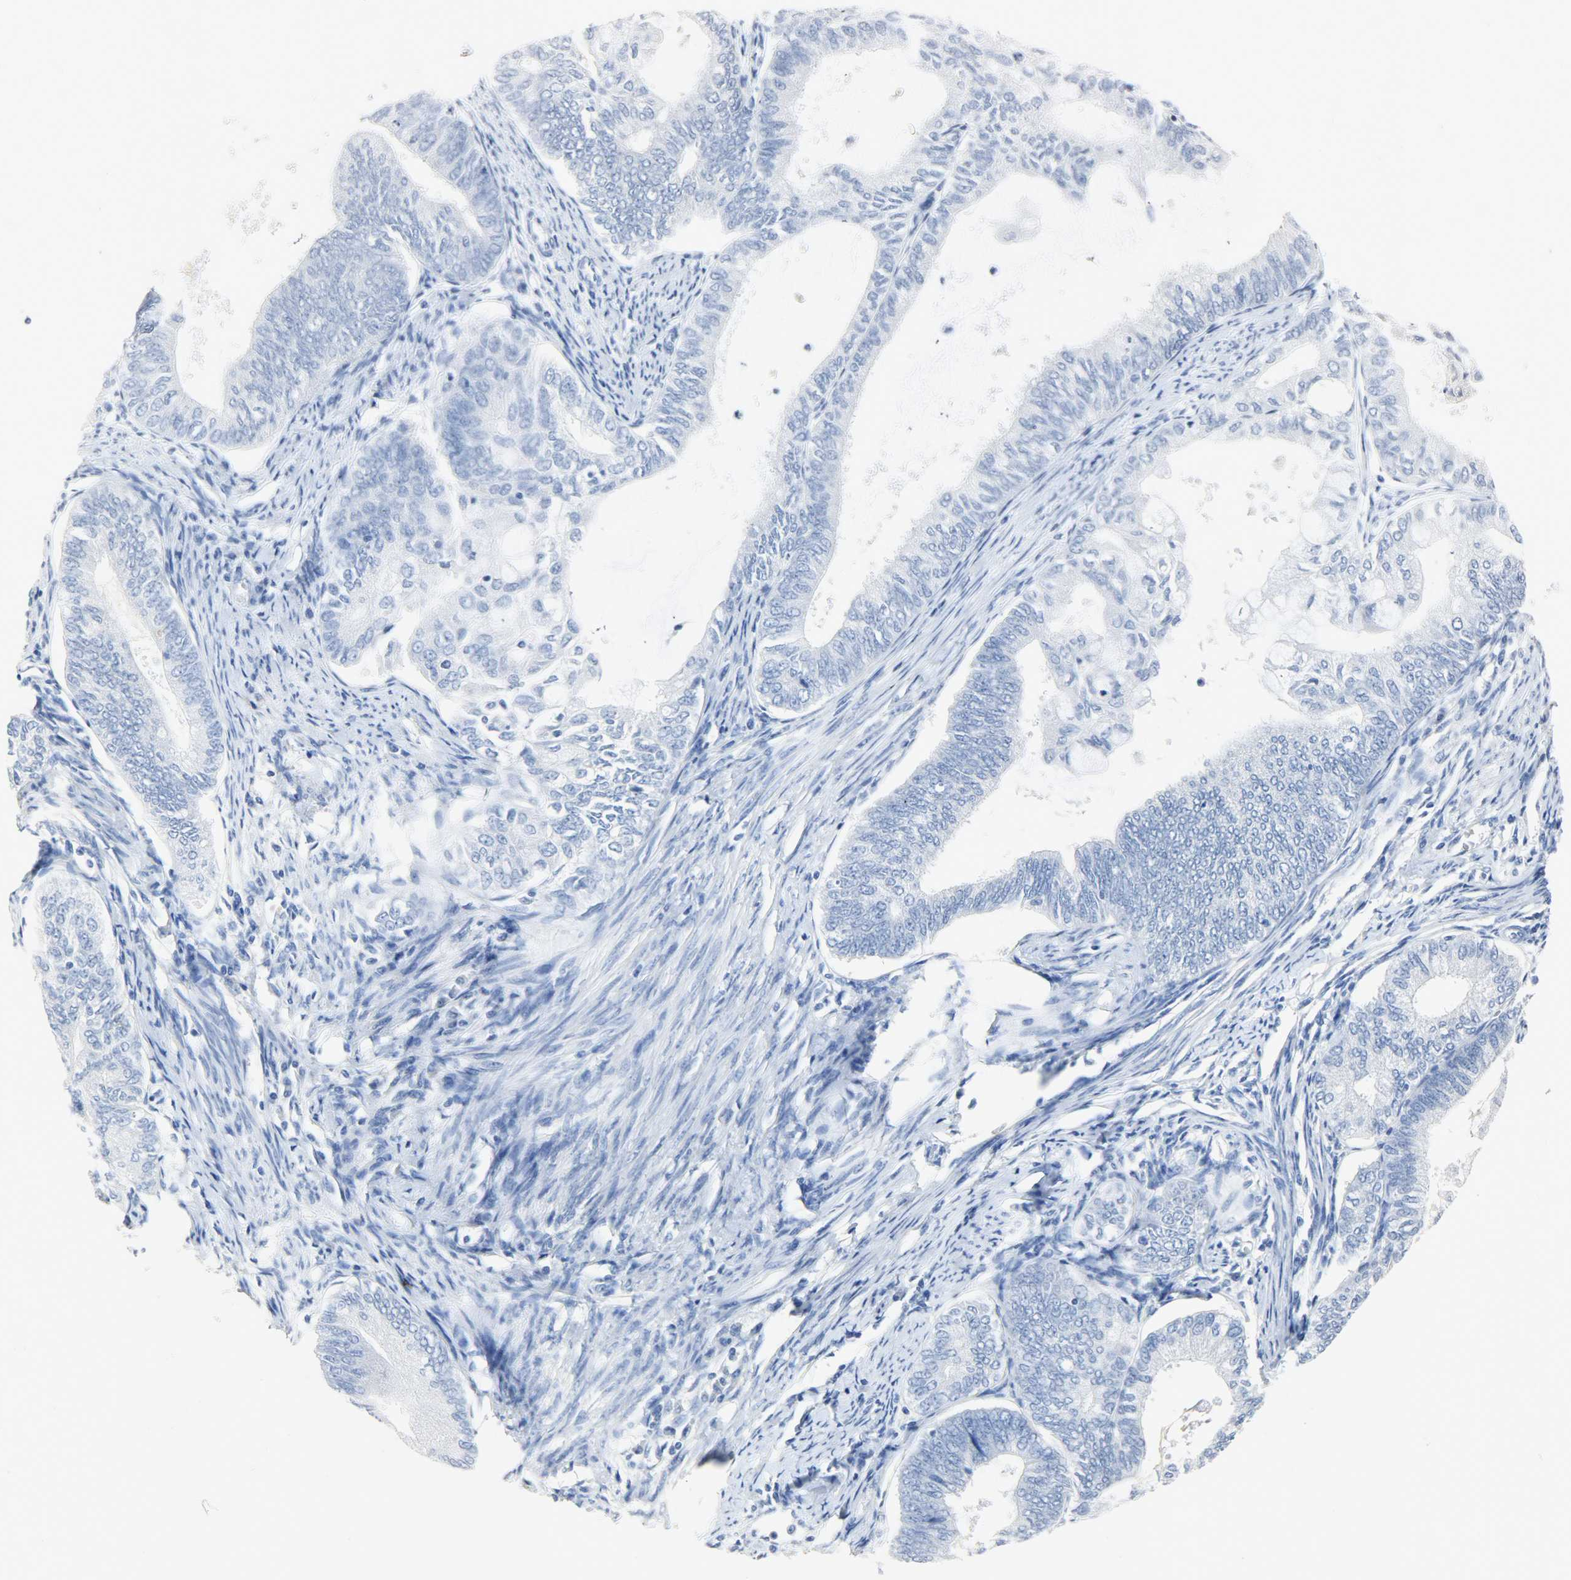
{"staining": {"intensity": "negative", "quantity": "none", "location": "none"}, "tissue": "endometrial cancer", "cell_type": "Tumor cells", "image_type": "cancer", "snomed": [{"axis": "morphology", "description": "Adenocarcinoma, NOS"}, {"axis": "topography", "description": "Endometrium"}], "caption": "The photomicrograph reveals no staining of tumor cells in endometrial cancer.", "gene": "CA3", "patient": {"sex": "female", "age": 86}}